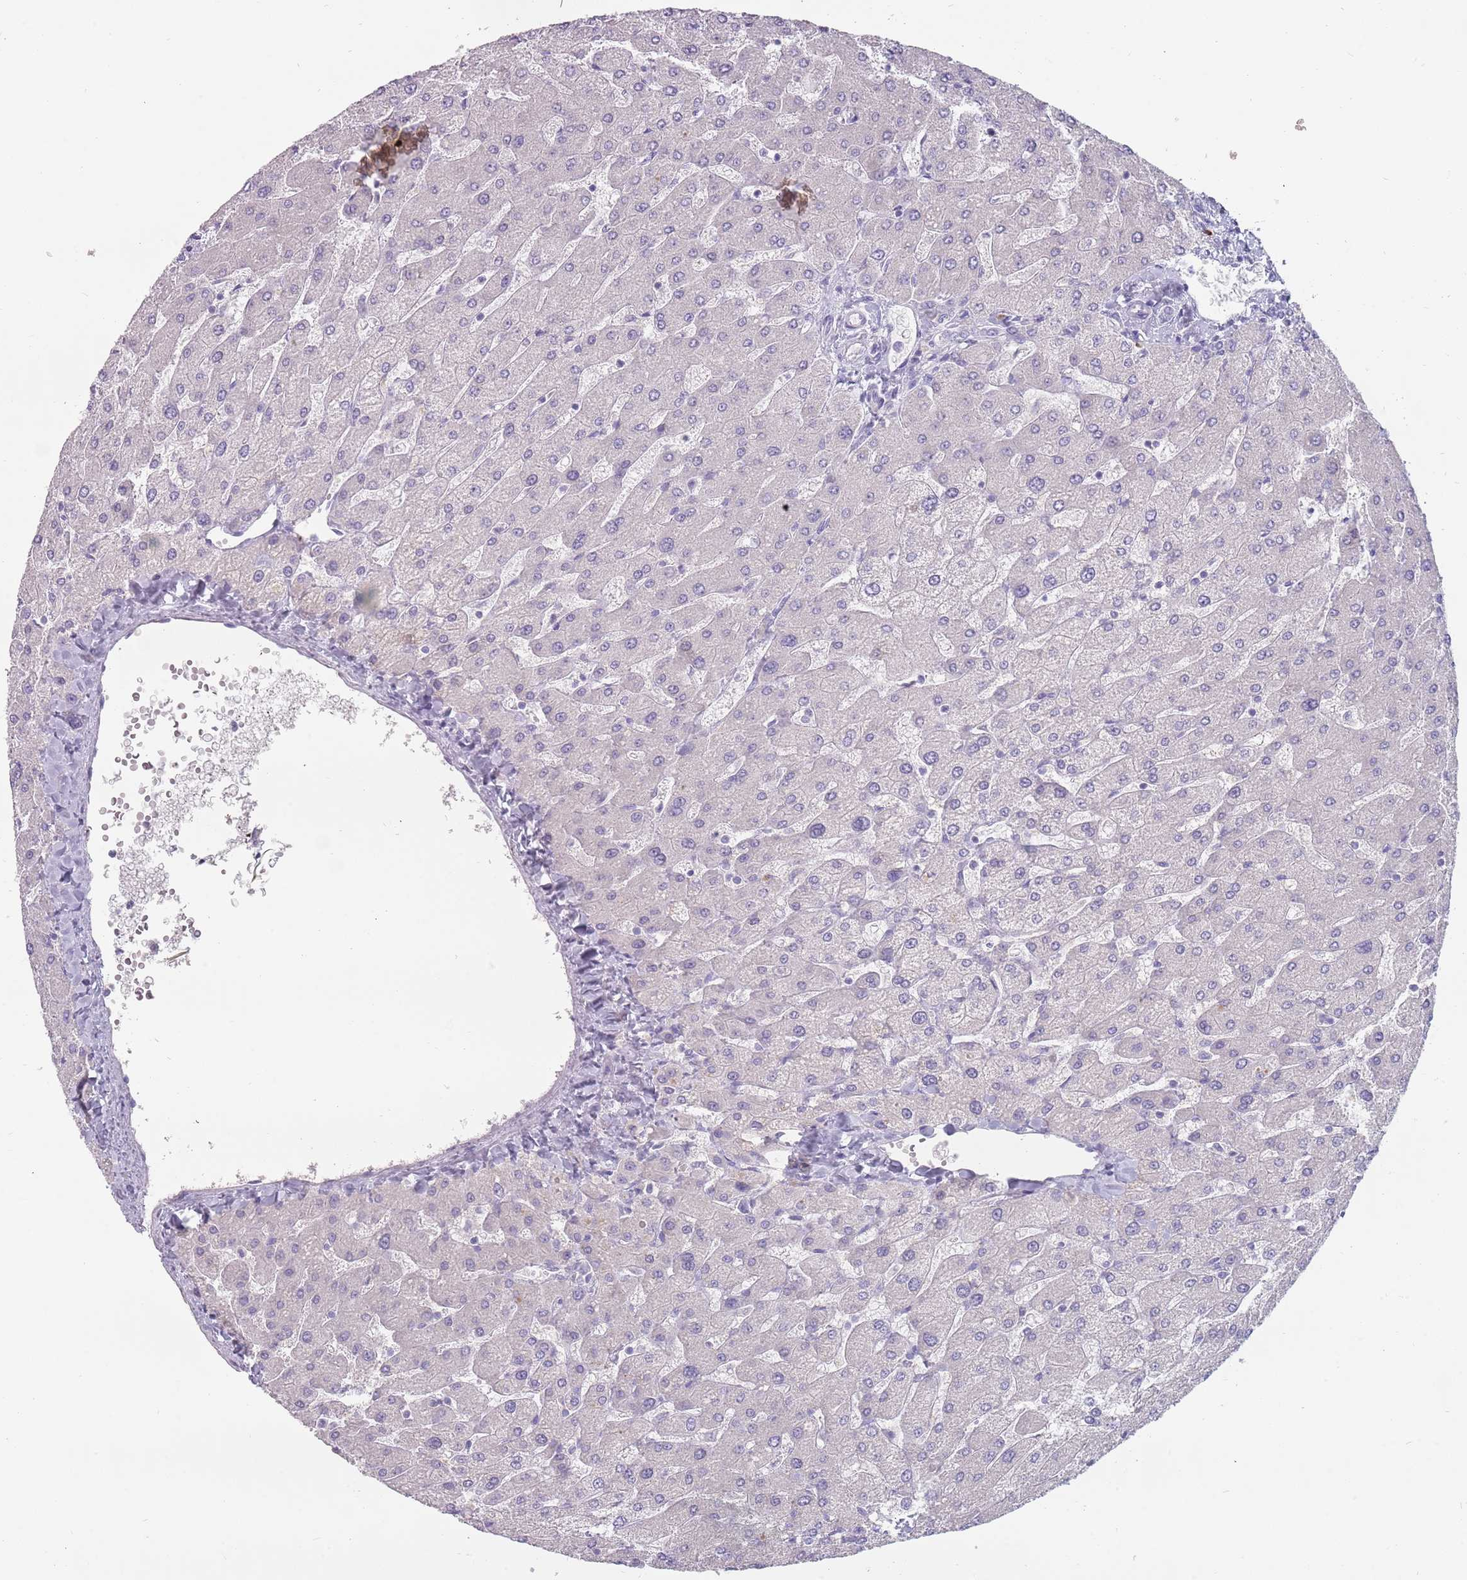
{"staining": {"intensity": "negative", "quantity": "none", "location": "none"}, "tissue": "liver", "cell_type": "Cholangiocytes", "image_type": "normal", "snomed": [{"axis": "morphology", "description": "Normal tissue, NOS"}, {"axis": "topography", "description": "Liver"}], "caption": "Liver stained for a protein using IHC demonstrates no expression cholangiocytes.", "gene": "DDX4", "patient": {"sex": "male", "age": 55}}